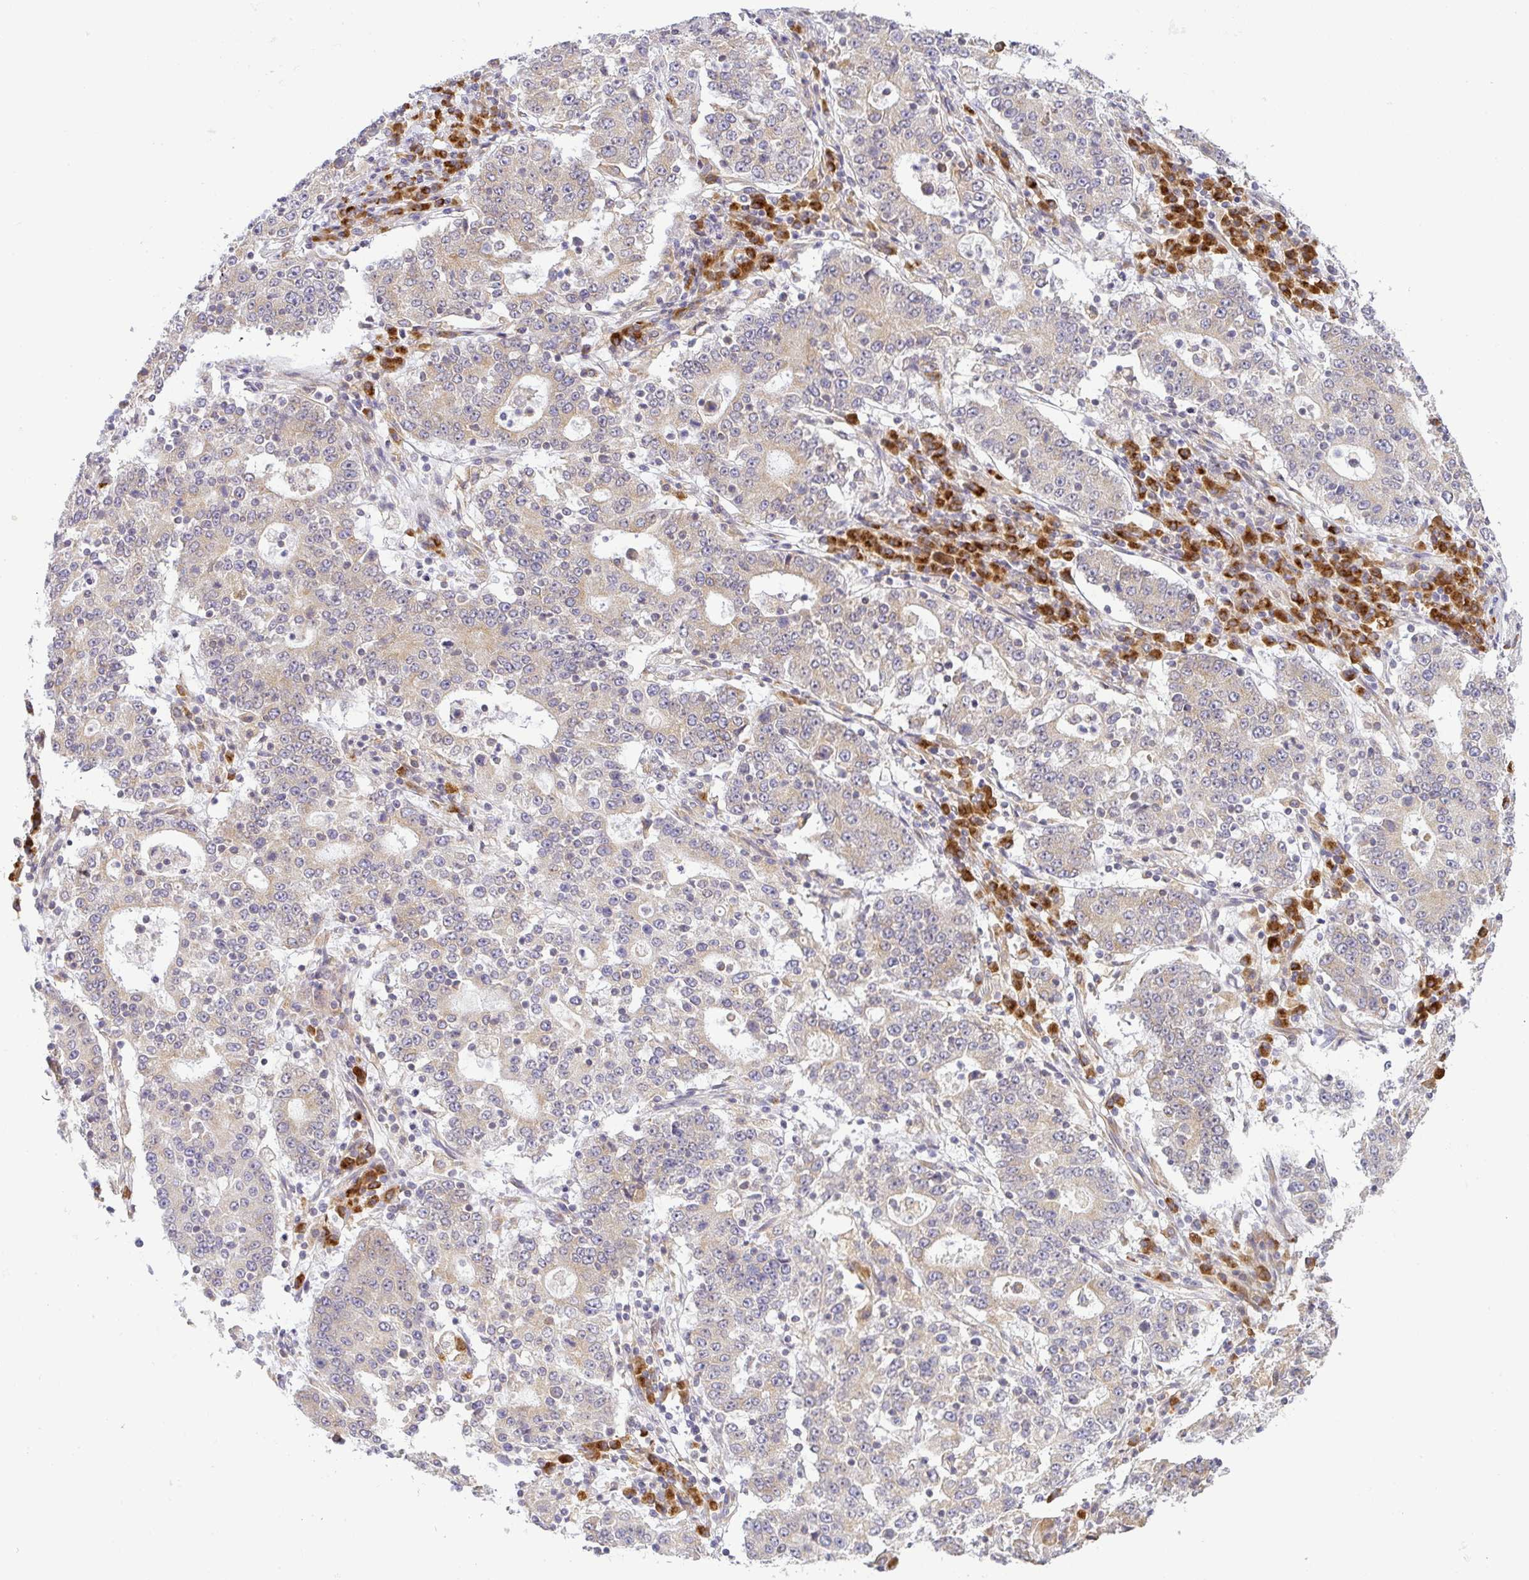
{"staining": {"intensity": "weak", "quantity": "25%-75%", "location": "cytoplasmic/membranous"}, "tissue": "stomach cancer", "cell_type": "Tumor cells", "image_type": "cancer", "snomed": [{"axis": "morphology", "description": "Adenocarcinoma, NOS"}, {"axis": "topography", "description": "Stomach"}], "caption": "Tumor cells reveal weak cytoplasmic/membranous staining in about 25%-75% of cells in stomach adenocarcinoma.", "gene": "DERL2", "patient": {"sex": "male", "age": 59}}